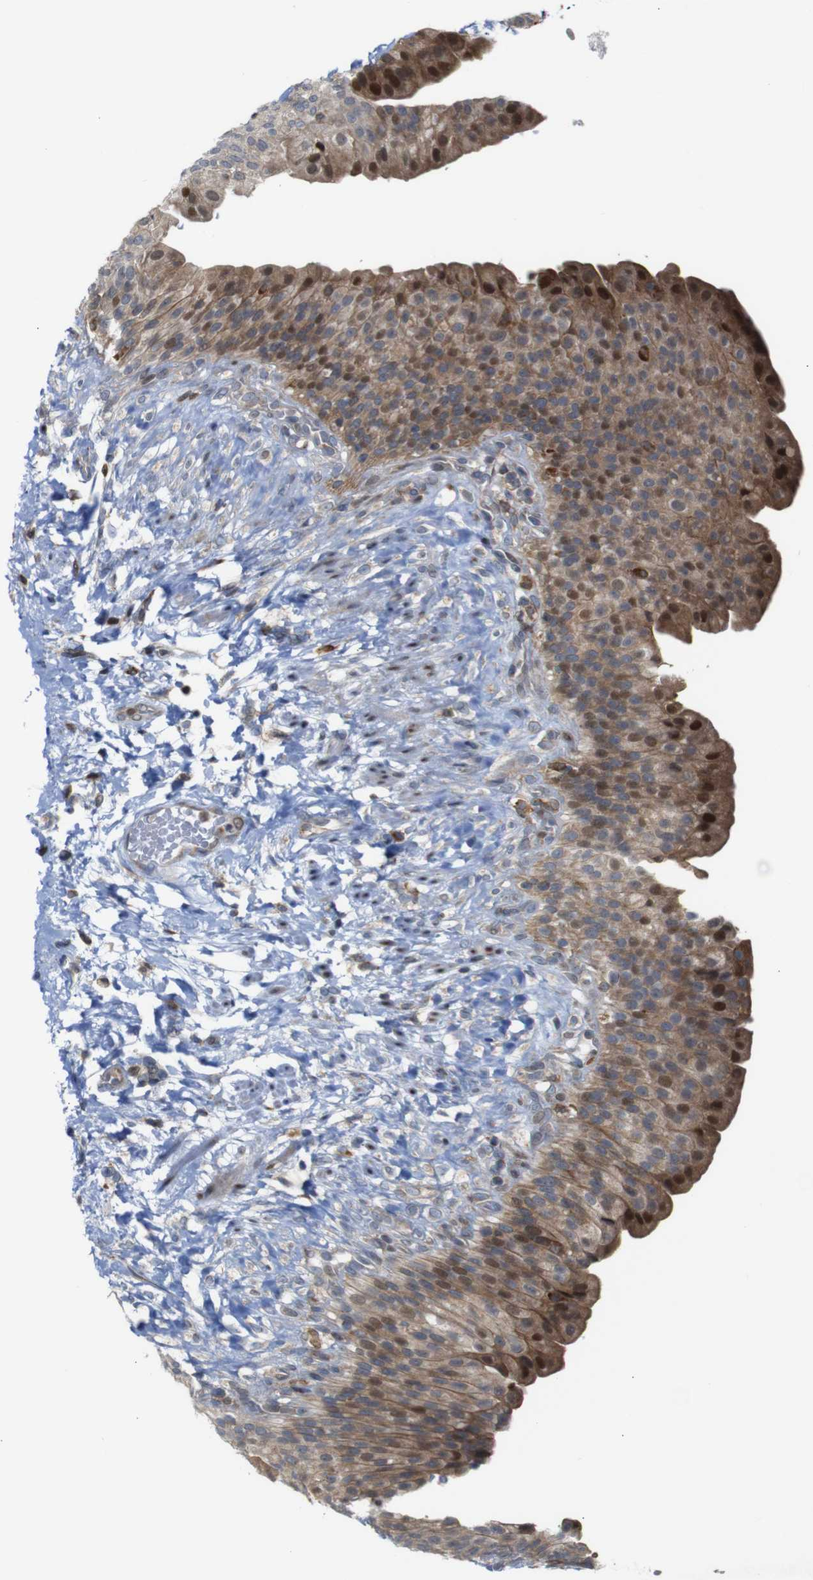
{"staining": {"intensity": "moderate", "quantity": ">75%", "location": "cytoplasmic/membranous,nuclear"}, "tissue": "urinary bladder", "cell_type": "Urothelial cells", "image_type": "normal", "snomed": [{"axis": "morphology", "description": "Normal tissue, NOS"}, {"axis": "topography", "description": "Urinary bladder"}], "caption": "The immunohistochemical stain shows moderate cytoplasmic/membranous,nuclear positivity in urothelial cells of benign urinary bladder. (DAB (3,3'-diaminobenzidine) IHC, brown staining for protein, blue staining for nuclei).", "gene": "PTPN1", "patient": {"sex": "female", "age": 79}}